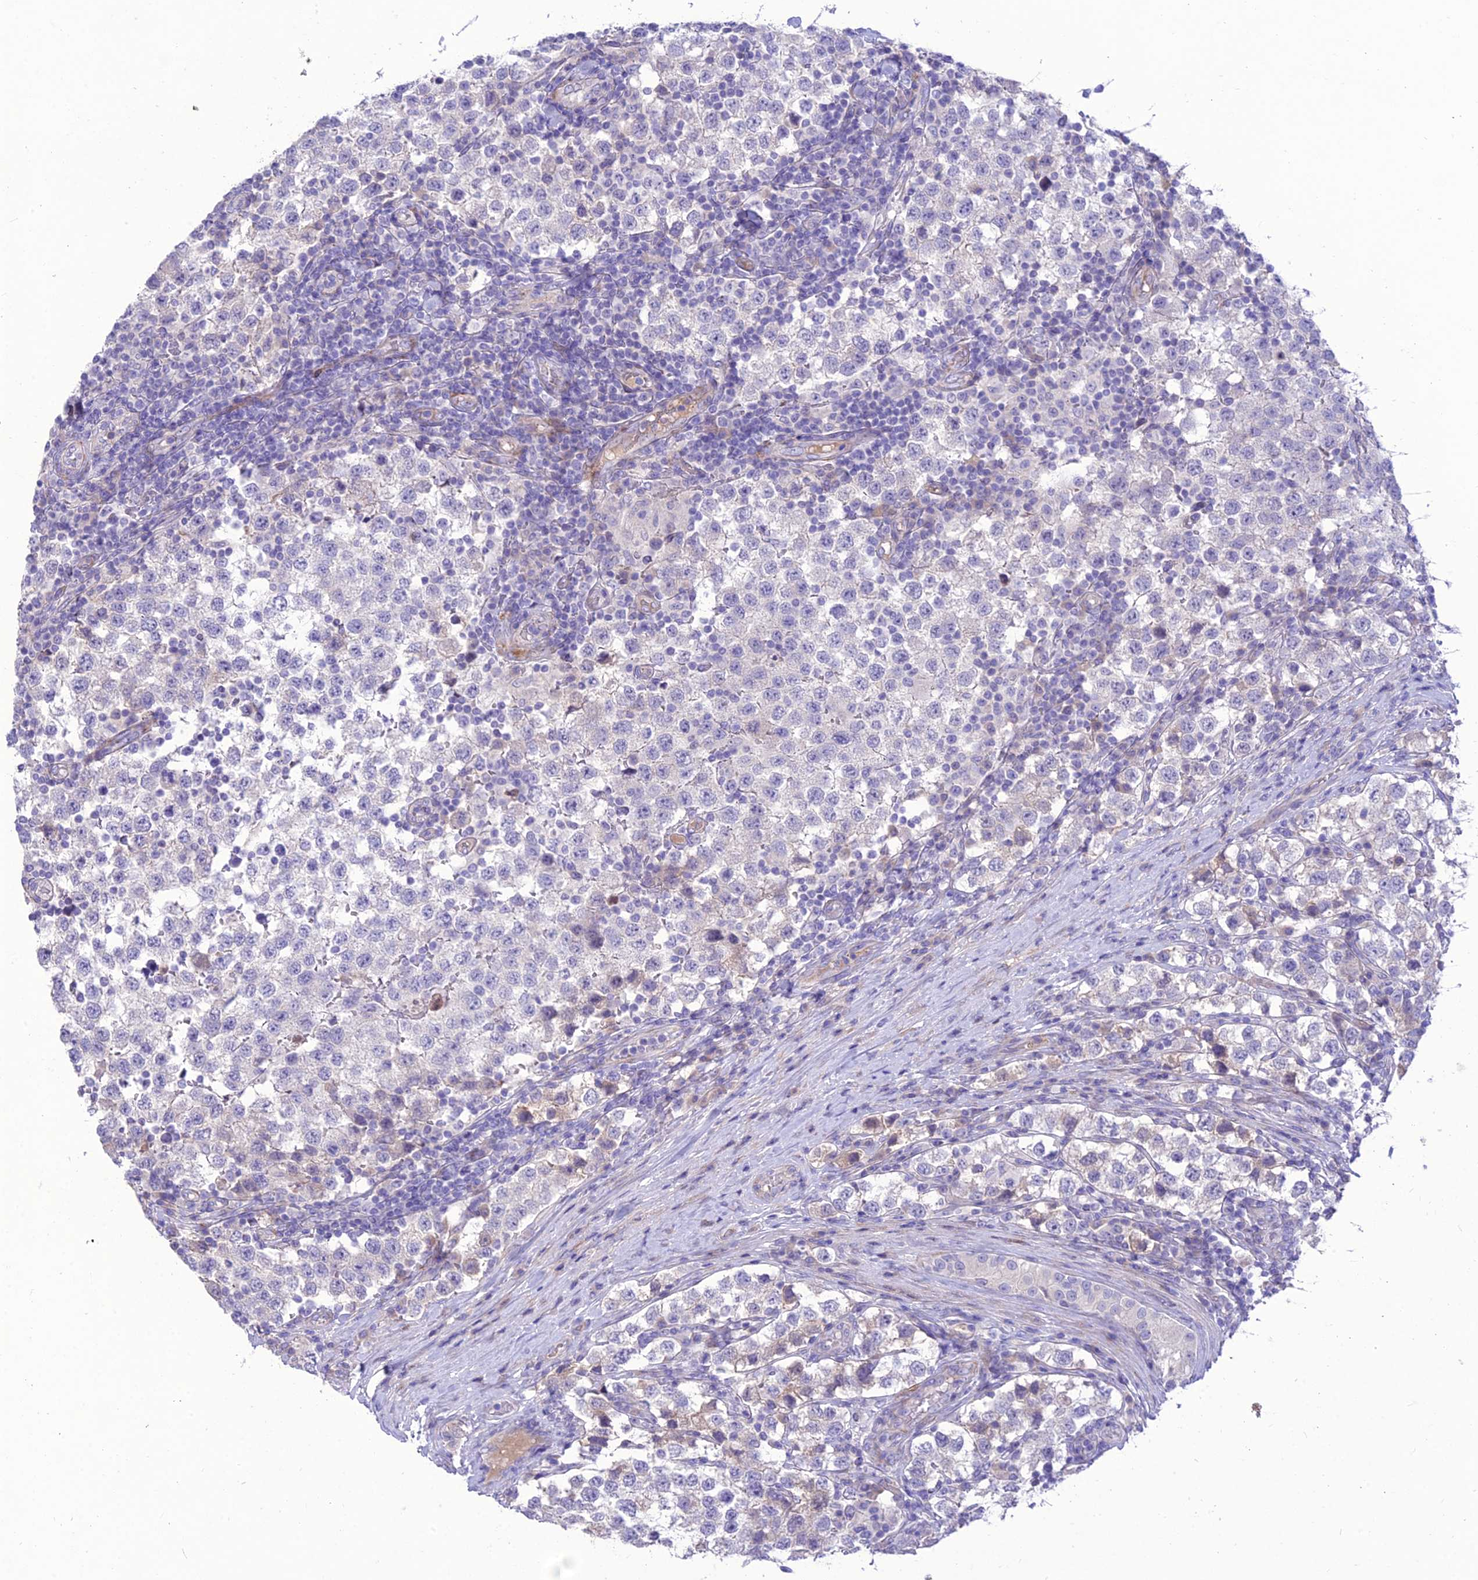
{"staining": {"intensity": "negative", "quantity": "none", "location": "none"}, "tissue": "testis cancer", "cell_type": "Tumor cells", "image_type": "cancer", "snomed": [{"axis": "morphology", "description": "Seminoma, NOS"}, {"axis": "topography", "description": "Testis"}], "caption": "Human testis cancer stained for a protein using immunohistochemistry (IHC) exhibits no staining in tumor cells.", "gene": "TEKT3", "patient": {"sex": "male", "age": 34}}